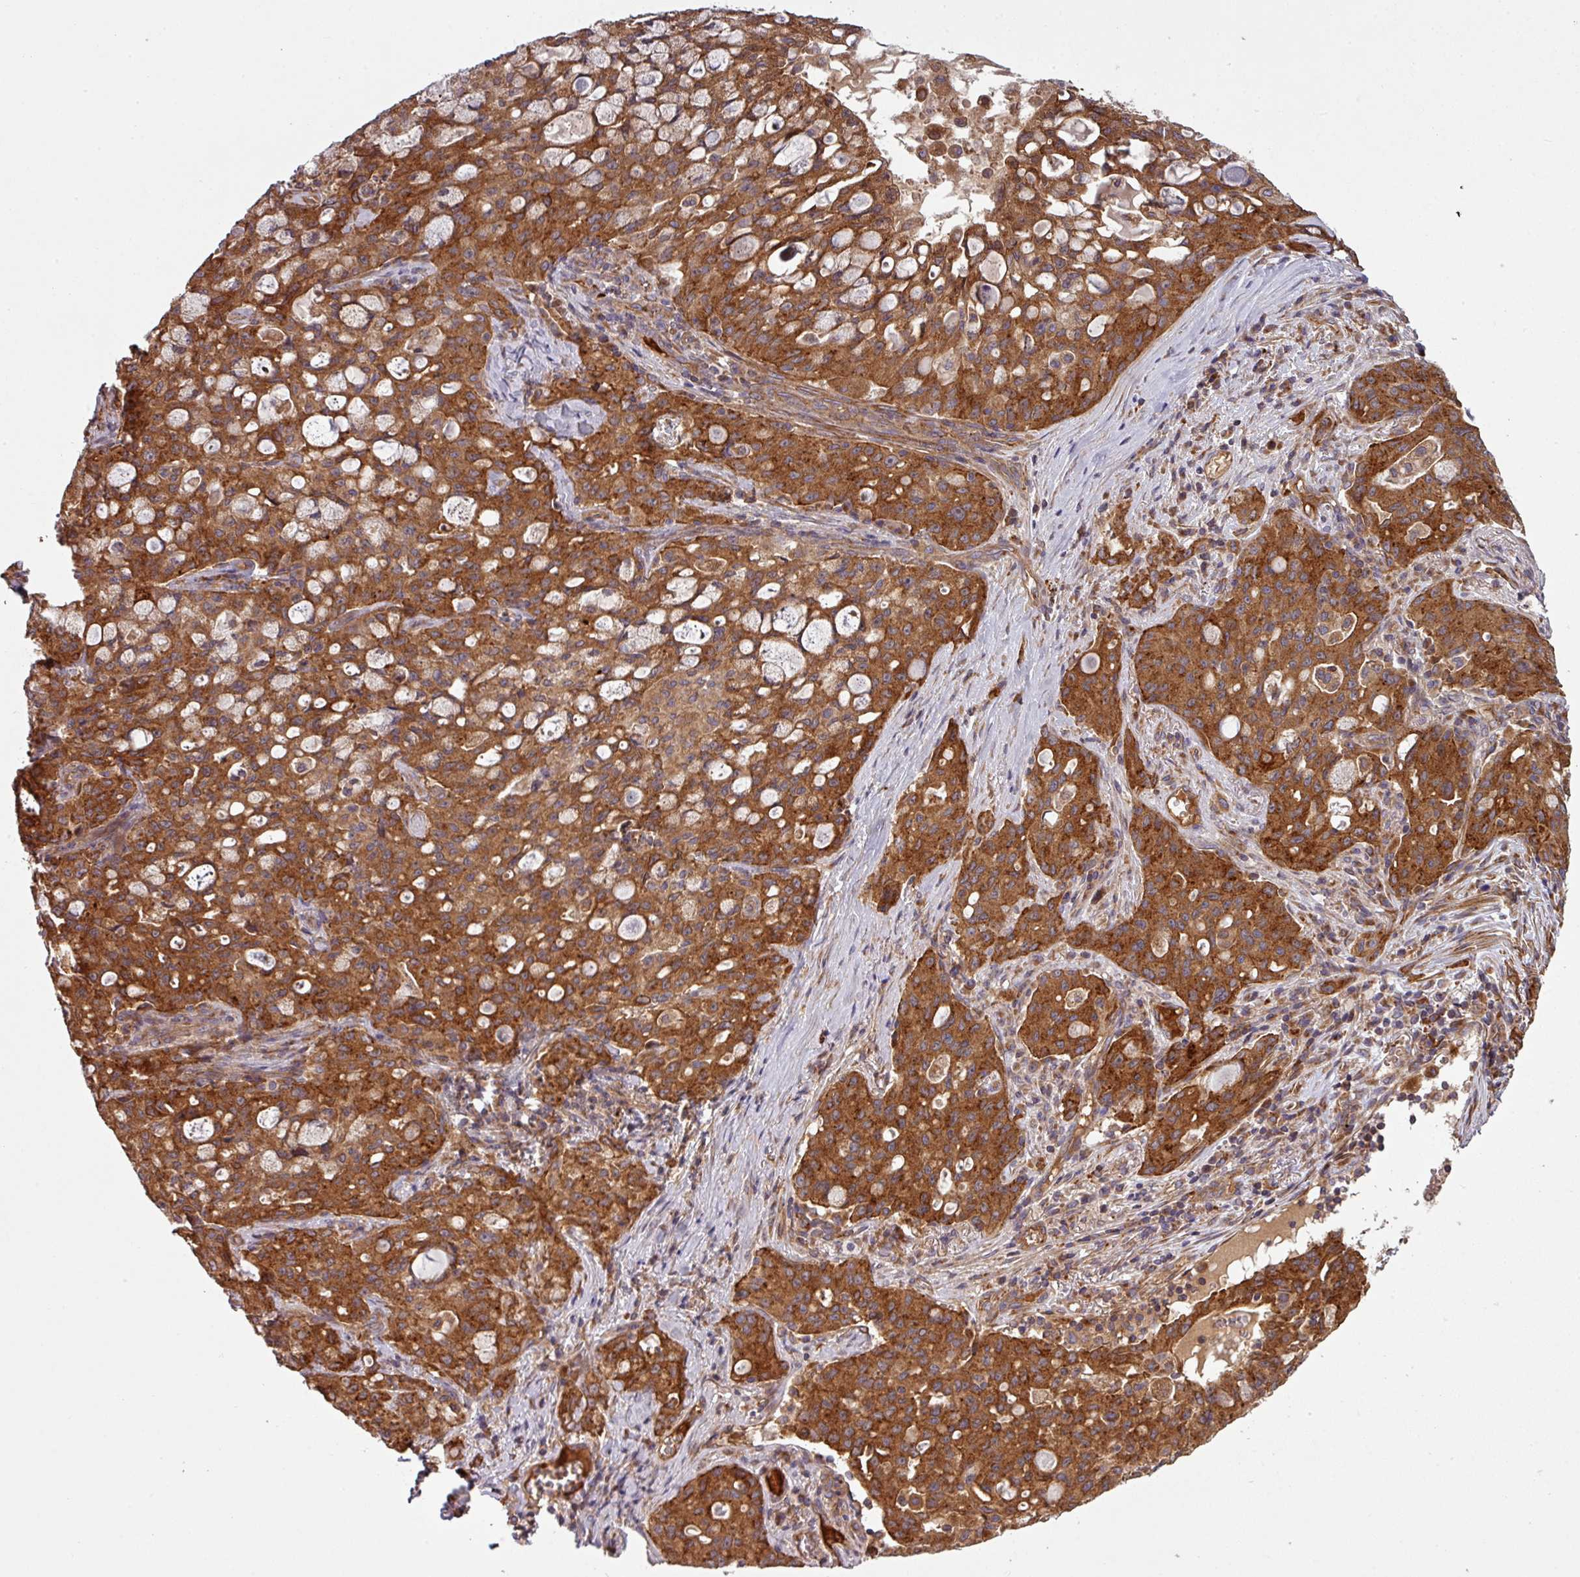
{"staining": {"intensity": "strong", "quantity": ">75%", "location": "cytoplasmic/membranous"}, "tissue": "lung cancer", "cell_type": "Tumor cells", "image_type": "cancer", "snomed": [{"axis": "morphology", "description": "Adenocarcinoma, NOS"}, {"axis": "topography", "description": "Lung"}], "caption": "A photomicrograph showing strong cytoplasmic/membranous staining in approximately >75% of tumor cells in lung adenocarcinoma, as visualized by brown immunohistochemical staining.", "gene": "SNRNP25", "patient": {"sex": "female", "age": 44}}